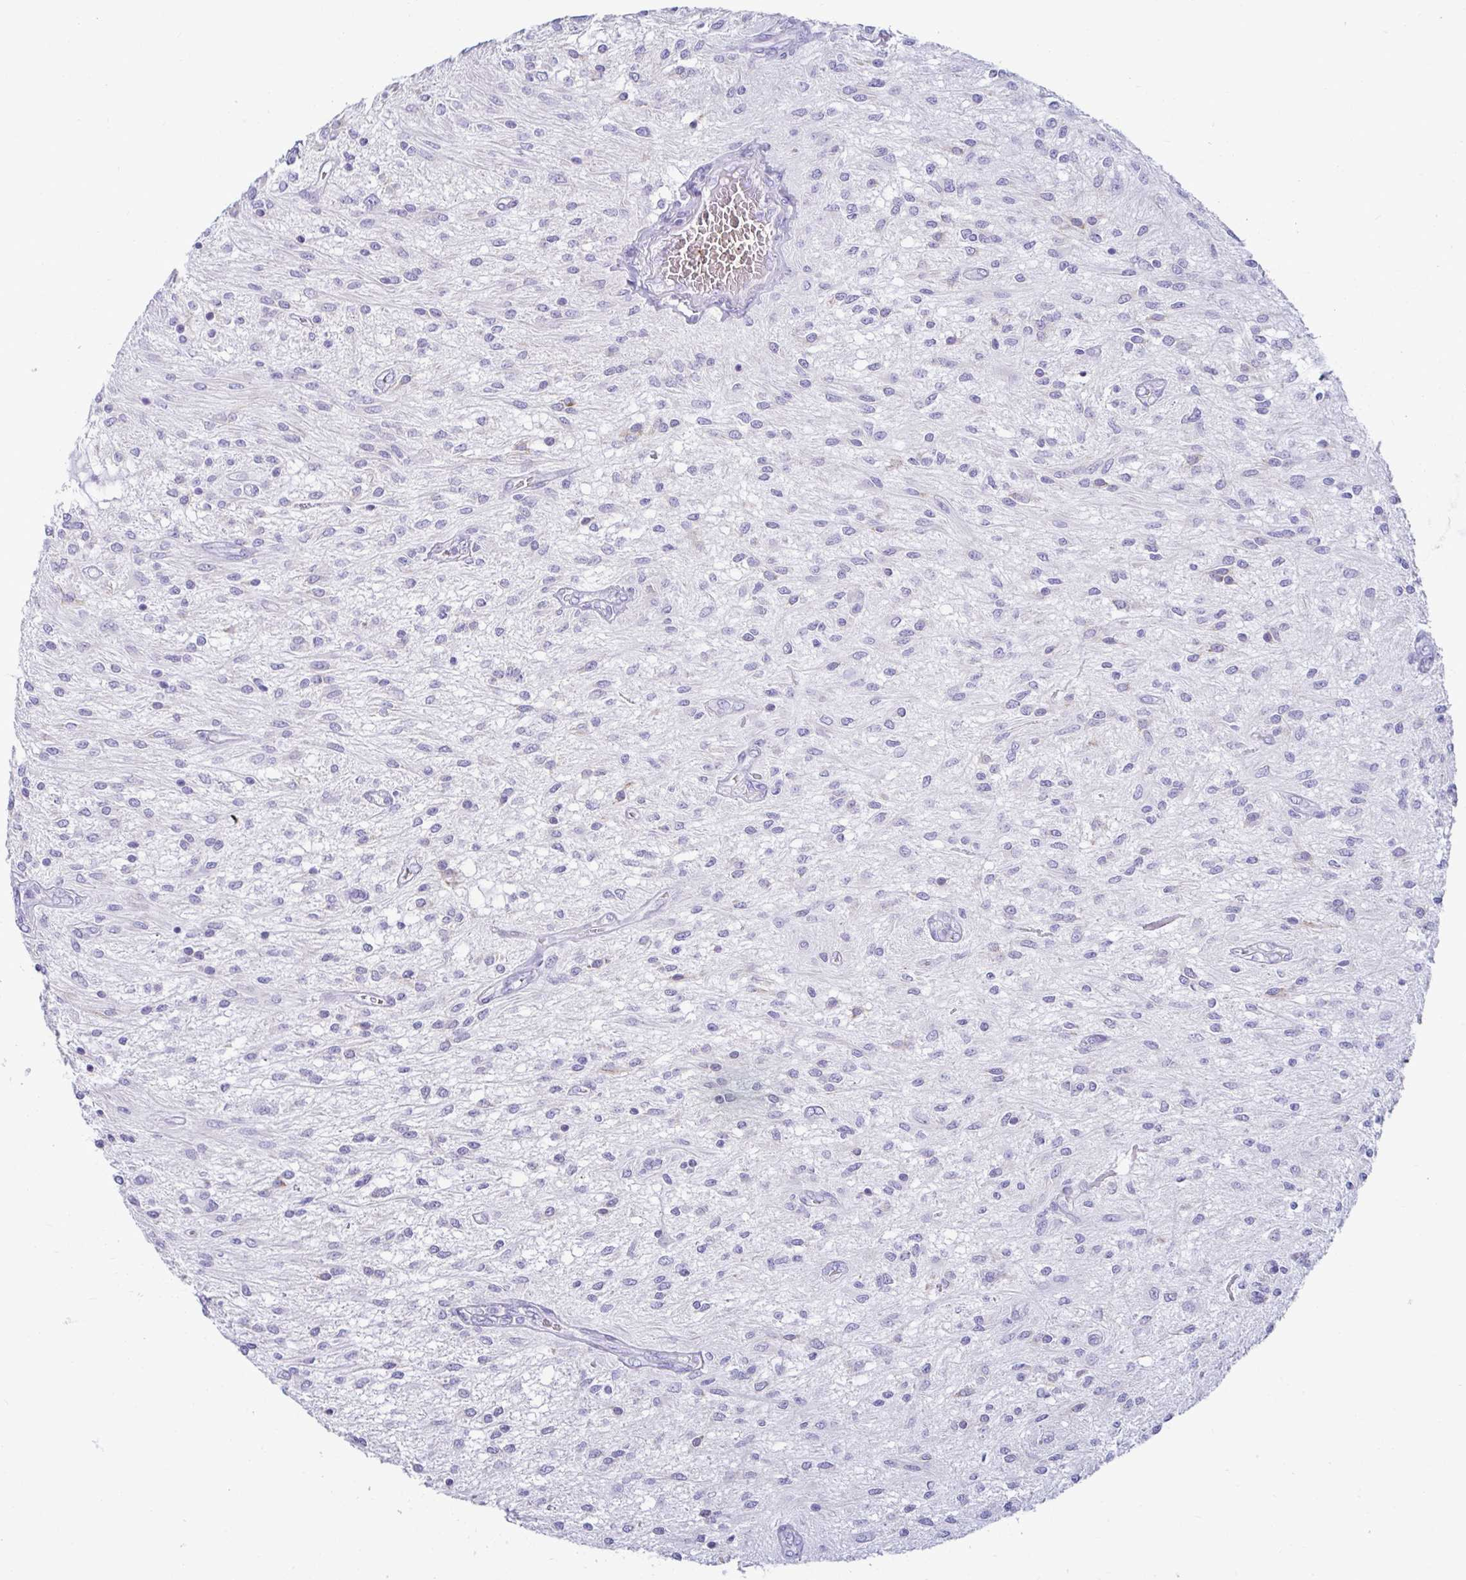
{"staining": {"intensity": "negative", "quantity": "none", "location": "none"}, "tissue": "glioma", "cell_type": "Tumor cells", "image_type": "cancer", "snomed": [{"axis": "morphology", "description": "Glioma, malignant, Low grade"}, {"axis": "topography", "description": "Cerebellum"}], "caption": "Photomicrograph shows no protein positivity in tumor cells of malignant glioma (low-grade) tissue.", "gene": "TFPI2", "patient": {"sex": "female", "age": 14}}